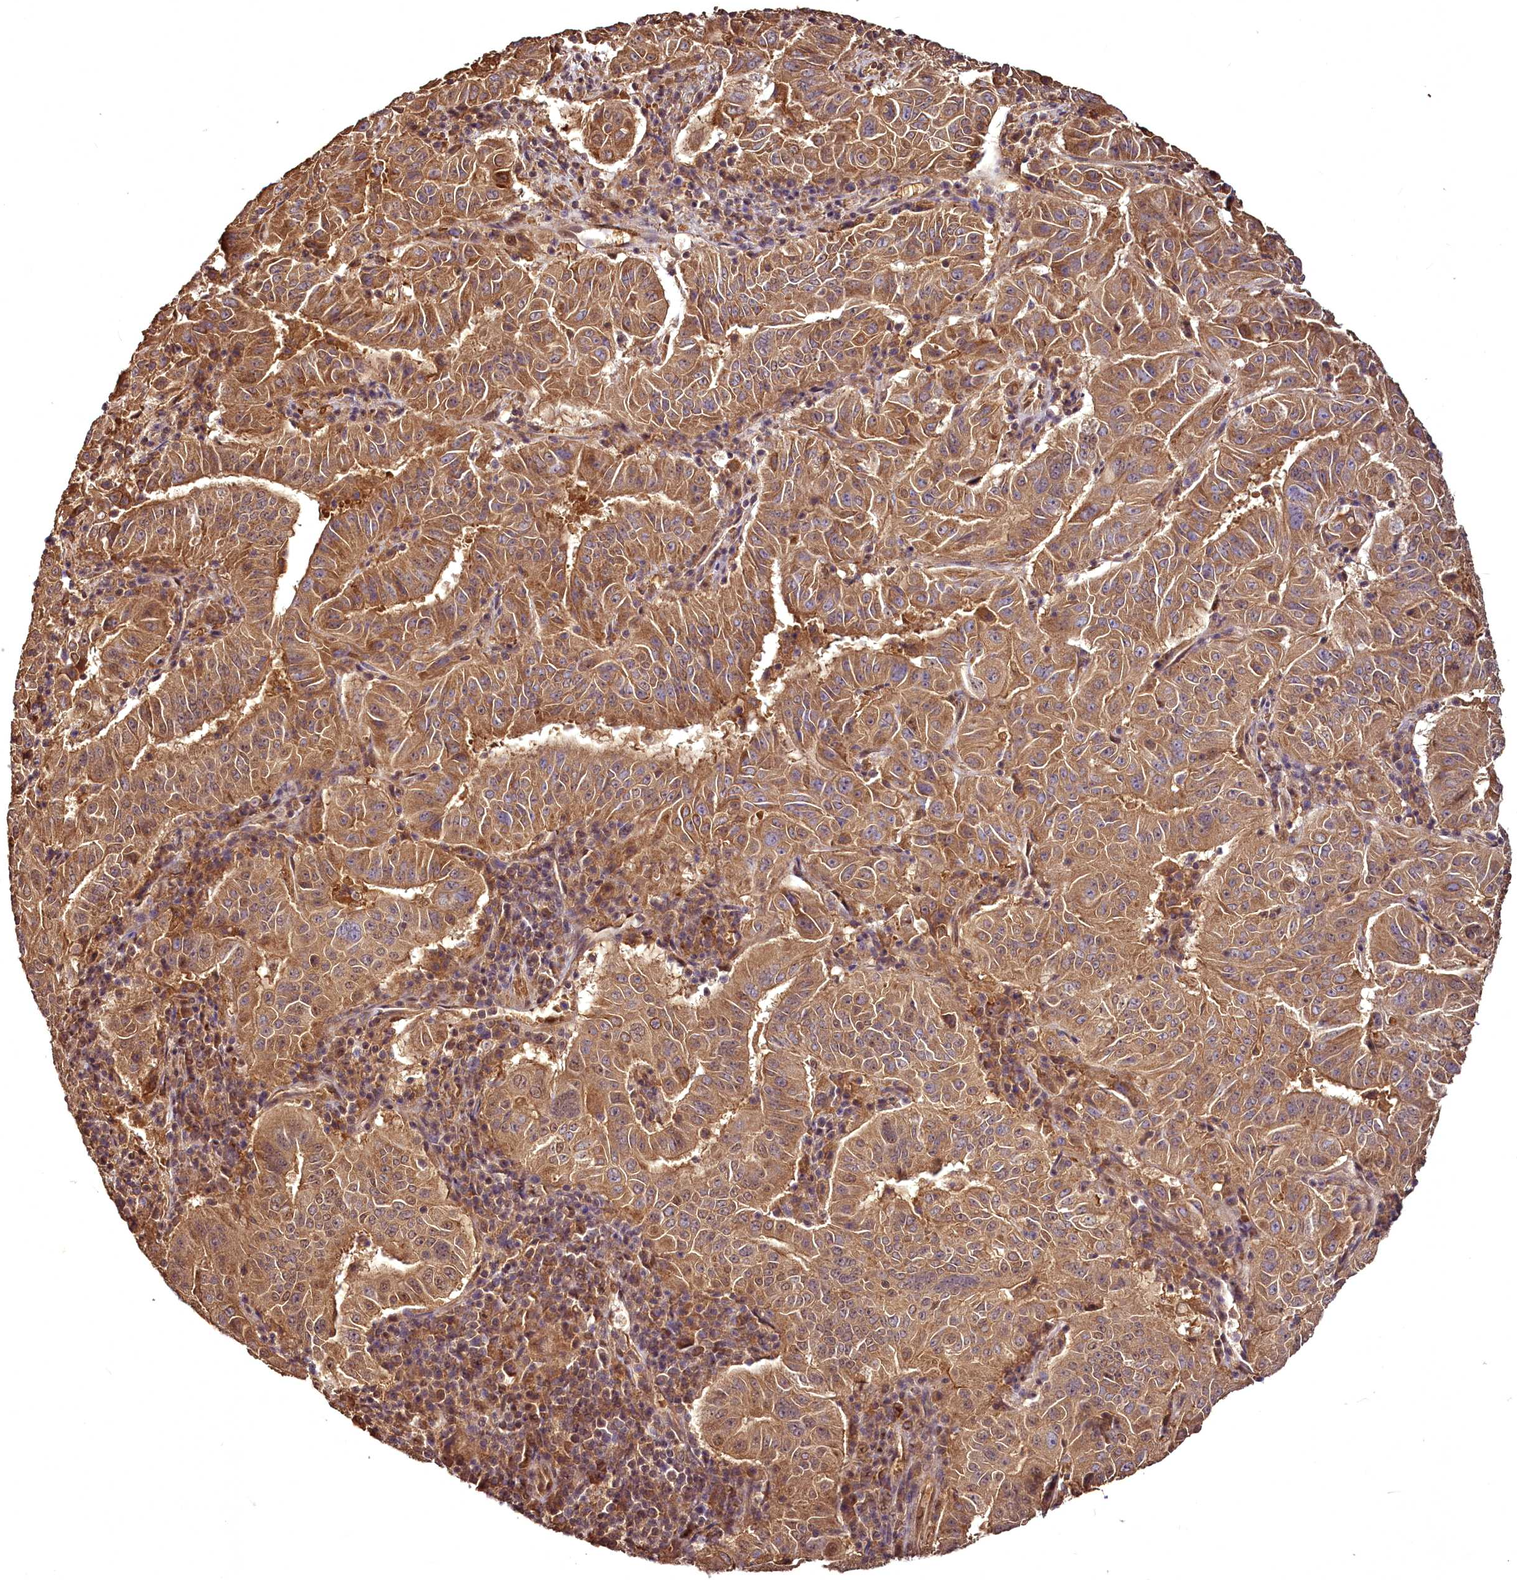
{"staining": {"intensity": "moderate", "quantity": ">75%", "location": "cytoplasmic/membranous"}, "tissue": "pancreatic cancer", "cell_type": "Tumor cells", "image_type": "cancer", "snomed": [{"axis": "morphology", "description": "Adenocarcinoma, NOS"}, {"axis": "topography", "description": "Pancreas"}], "caption": "DAB (3,3'-diaminobenzidine) immunohistochemical staining of pancreatic cancer reveals moderate cytoplasmic/membranous protein positivity in about >75% of tumor cells. The staining is performed using DAB brown chromogen to label protein expression. The nuclei are counter-stained blue using hematoxylin.", "gene": "VPS51", "patient": {"sex": "male", "age": 63}}